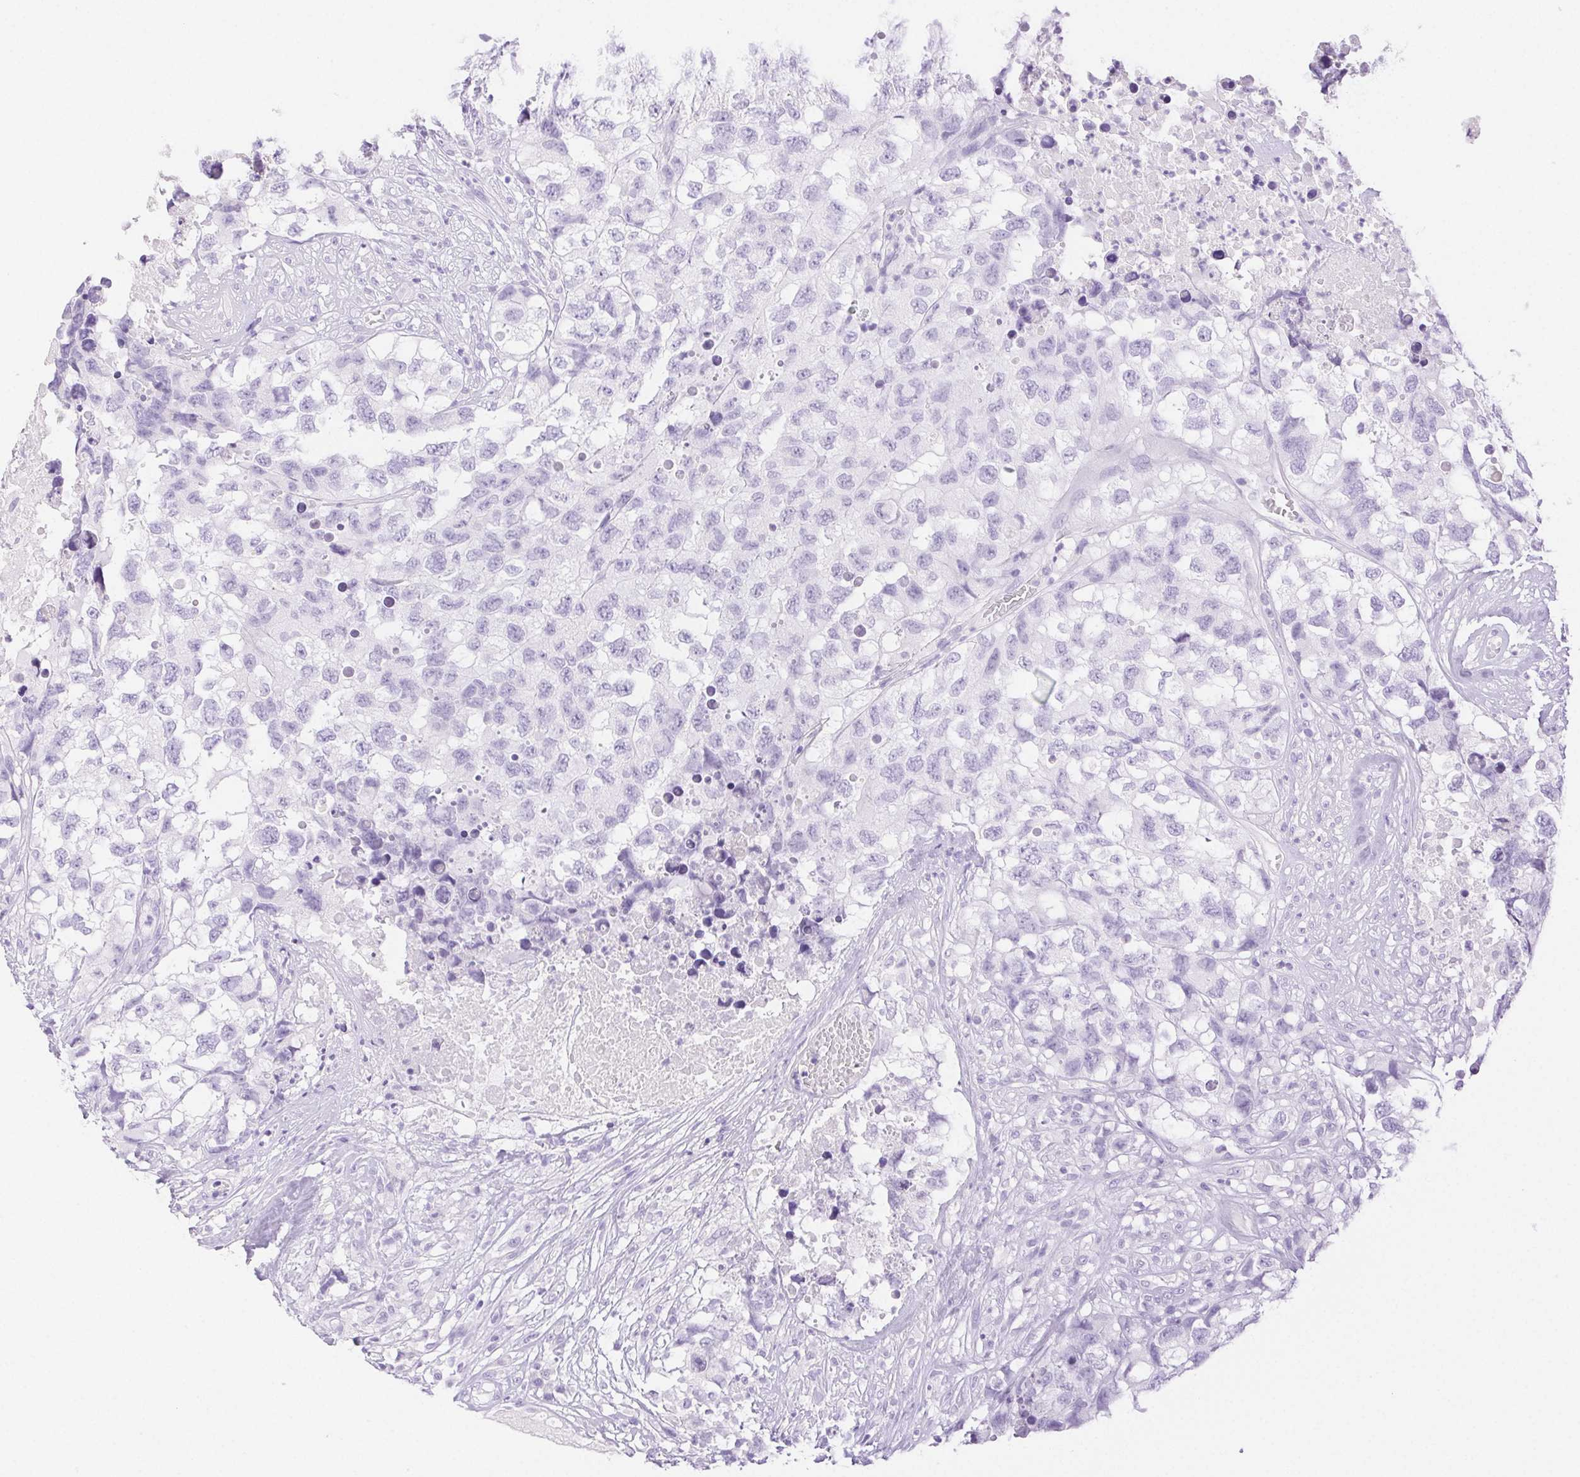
{"staining": {"intensity": "negative", "quantity": "none", "location": "none"}, "tissue": "testis cancer", "cell_type": "Tumor cells", "image_type": "cancer", "snomed": [{"axis": "morphology", "description": "Carcinoma, Embryonal, NOS"}, {"axis": "topography", "description": "Testis"}], "caption": "IHC of human testis embryonal carcinoma reveals no expression in tumor cells.", "gene": "SPACA4", "patient": {"sex": "male", "age": 83}}